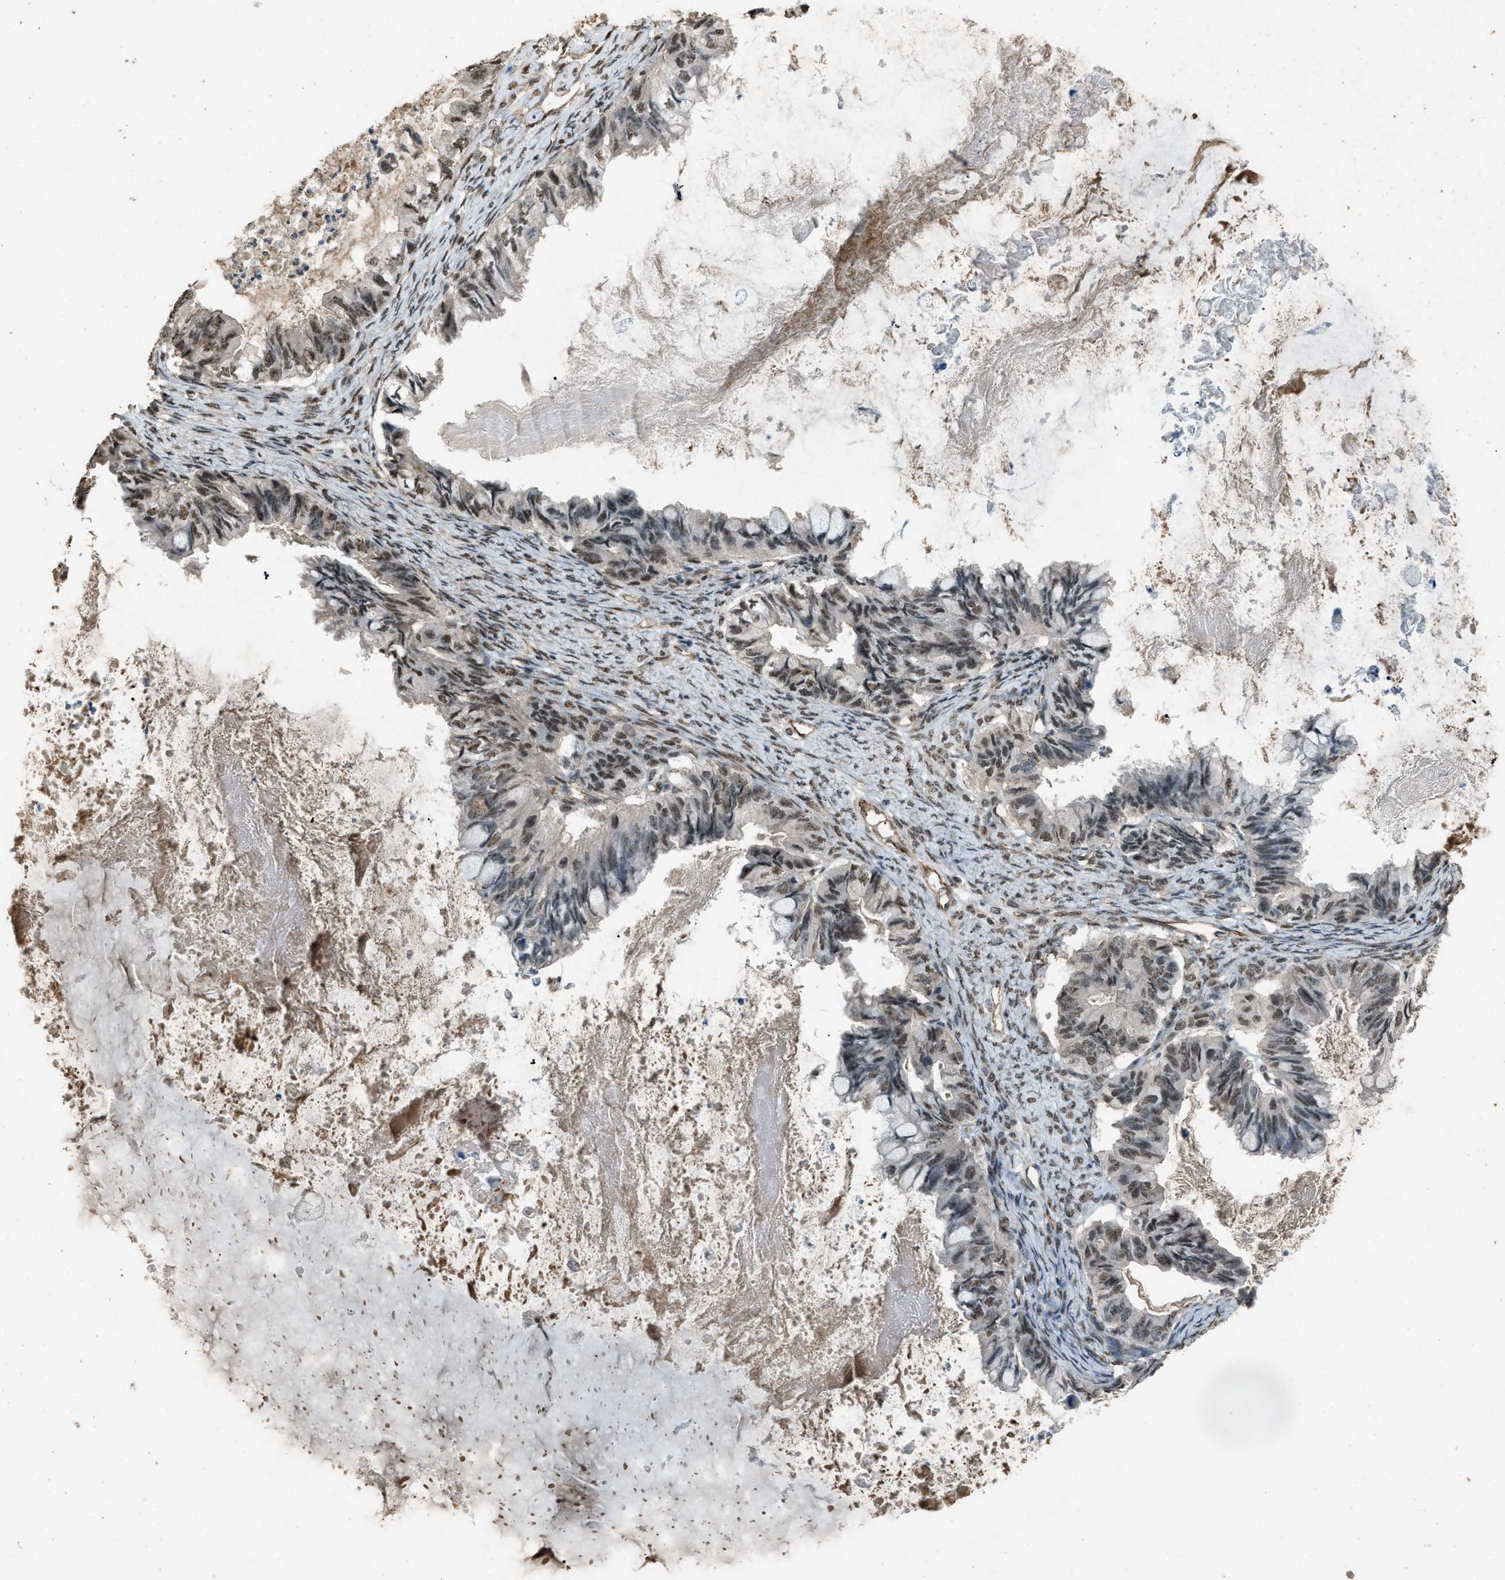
{"staining": {"intensity": "moderate", "quantity": ">75%", "location": "nuclear"}, "tissue": "ovarian cancer", "cell_type": "Tumor cells", "image_type": "cancer", "snomed": [{"axis": "morphology", "description": "Cystadenocarcinoma, mucinous, NOS"}, {"axis": "topography", "description": "Ovary"}], "caption": "The image demonstrates staining of ovarian cancer, revealing moderate nuclear protein positivity (brown color) within tumor cells.", "gene": "SERTAD2", "patient": {"sex": "female", "age": 80}}